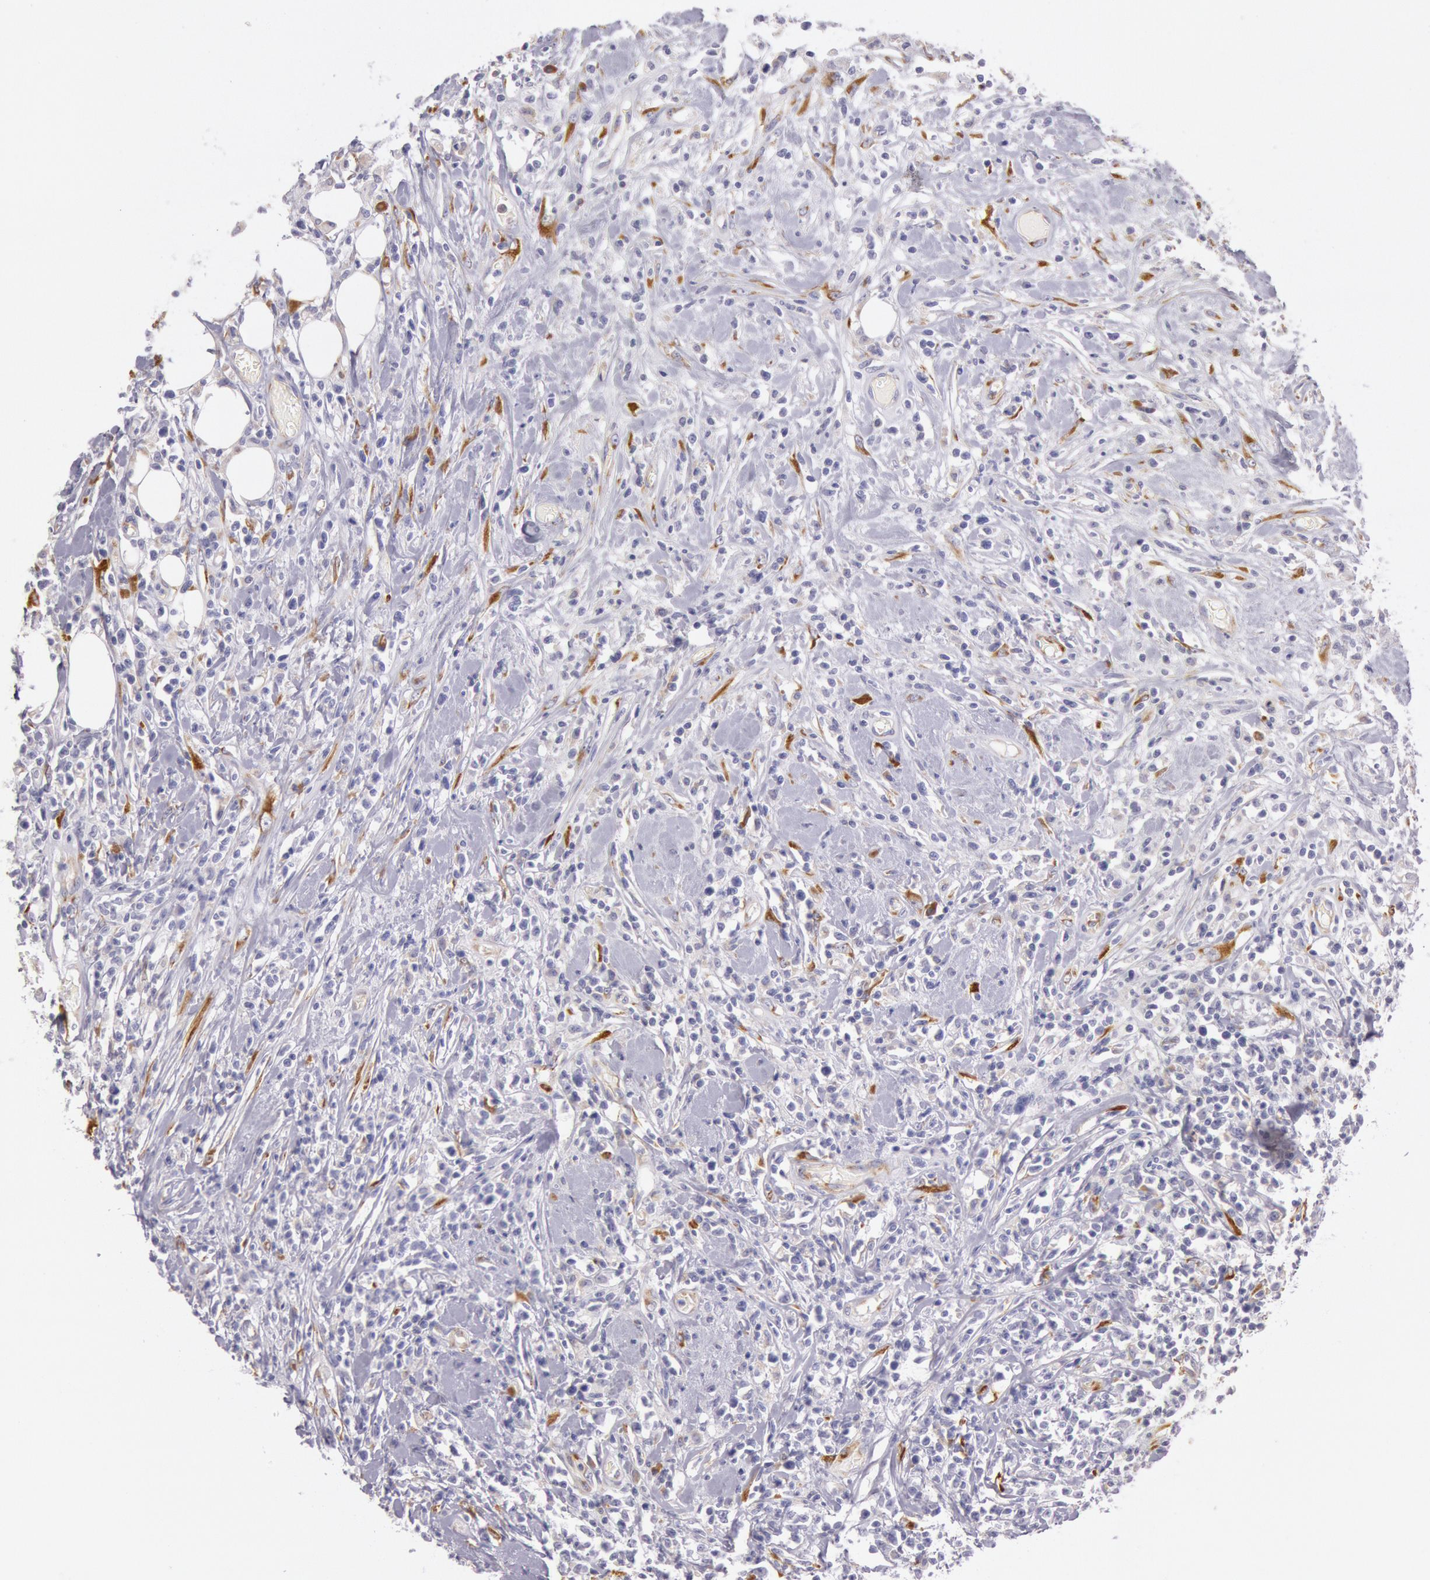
{"staining": {"intensity": "negative", "quantity": "none", "location": "none"}, "tissue": "lymphoma", "cell_type": "Tumor cells", "image_type": "cancer", "snomed": [{"axis": "morphology", "description": "Malignant lymphoma, non-Hodgkin's type, High grade"}, {"axis": "topography", "description": "Colon"}], "caption": "Lymphoma stained for a protein using IHC shows no expression tumor cells.", "gene": "CIDEB", "patient": {"sex": "male", "age": 82}}